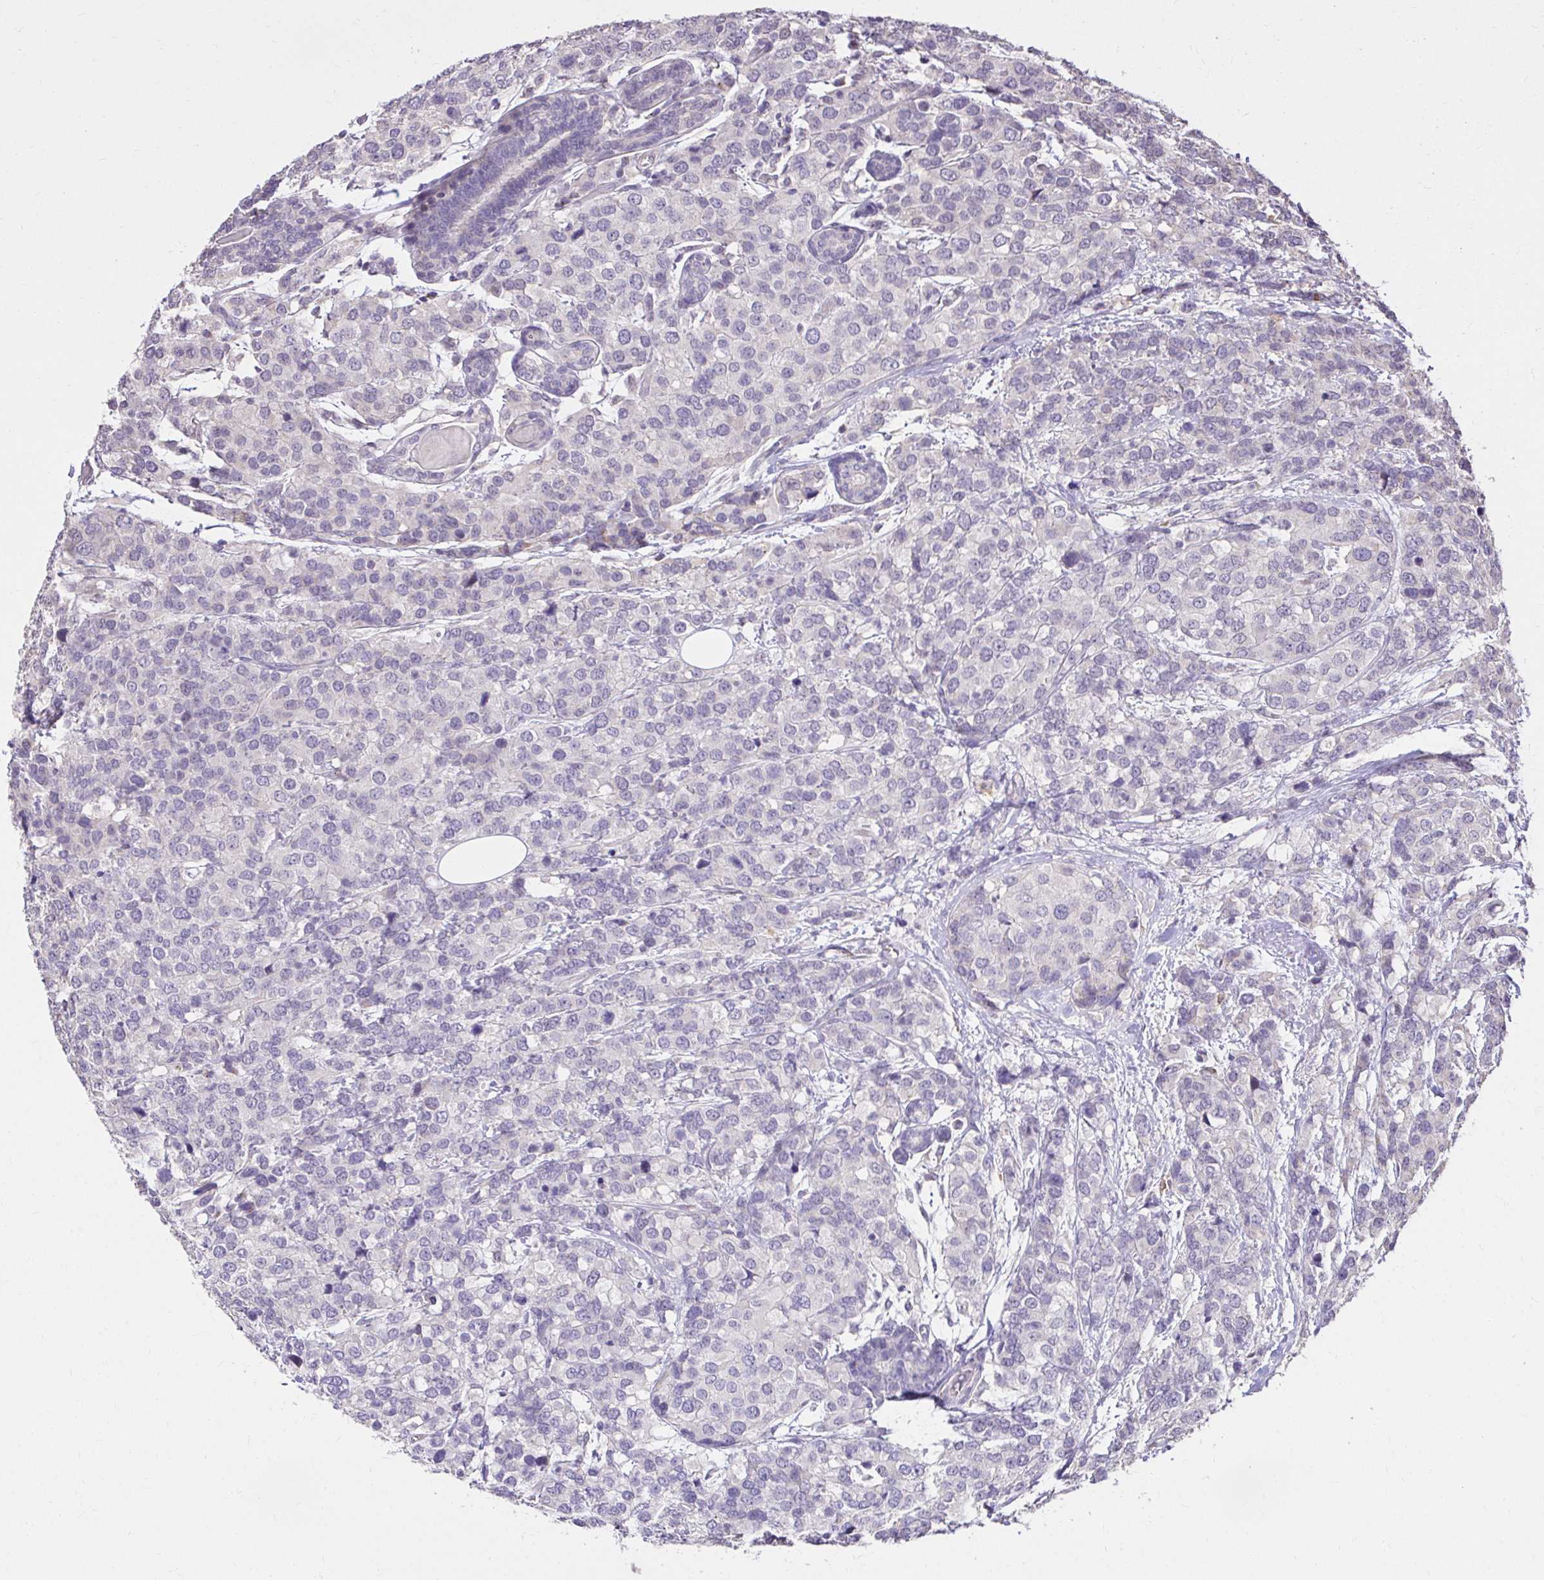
{"staining": {"intensity": "negative", "quantity": "none", "location": "none"}, "tissue": "breast cancer", "cell_type": "Tumor cells", "image_type": "cancer", "snomed": [{"axis": "morphology", "description": "Lobular carcinoma"}, {"axis": "topography", "description": "Breast"}], "caption": "Breast cancer (lobular carcinoma) was stained to show a protein in brown. There is no significant positivity in tumor cells.", "gene": "KIAA1210", "patient": {"sex": "female", "age": 59}}